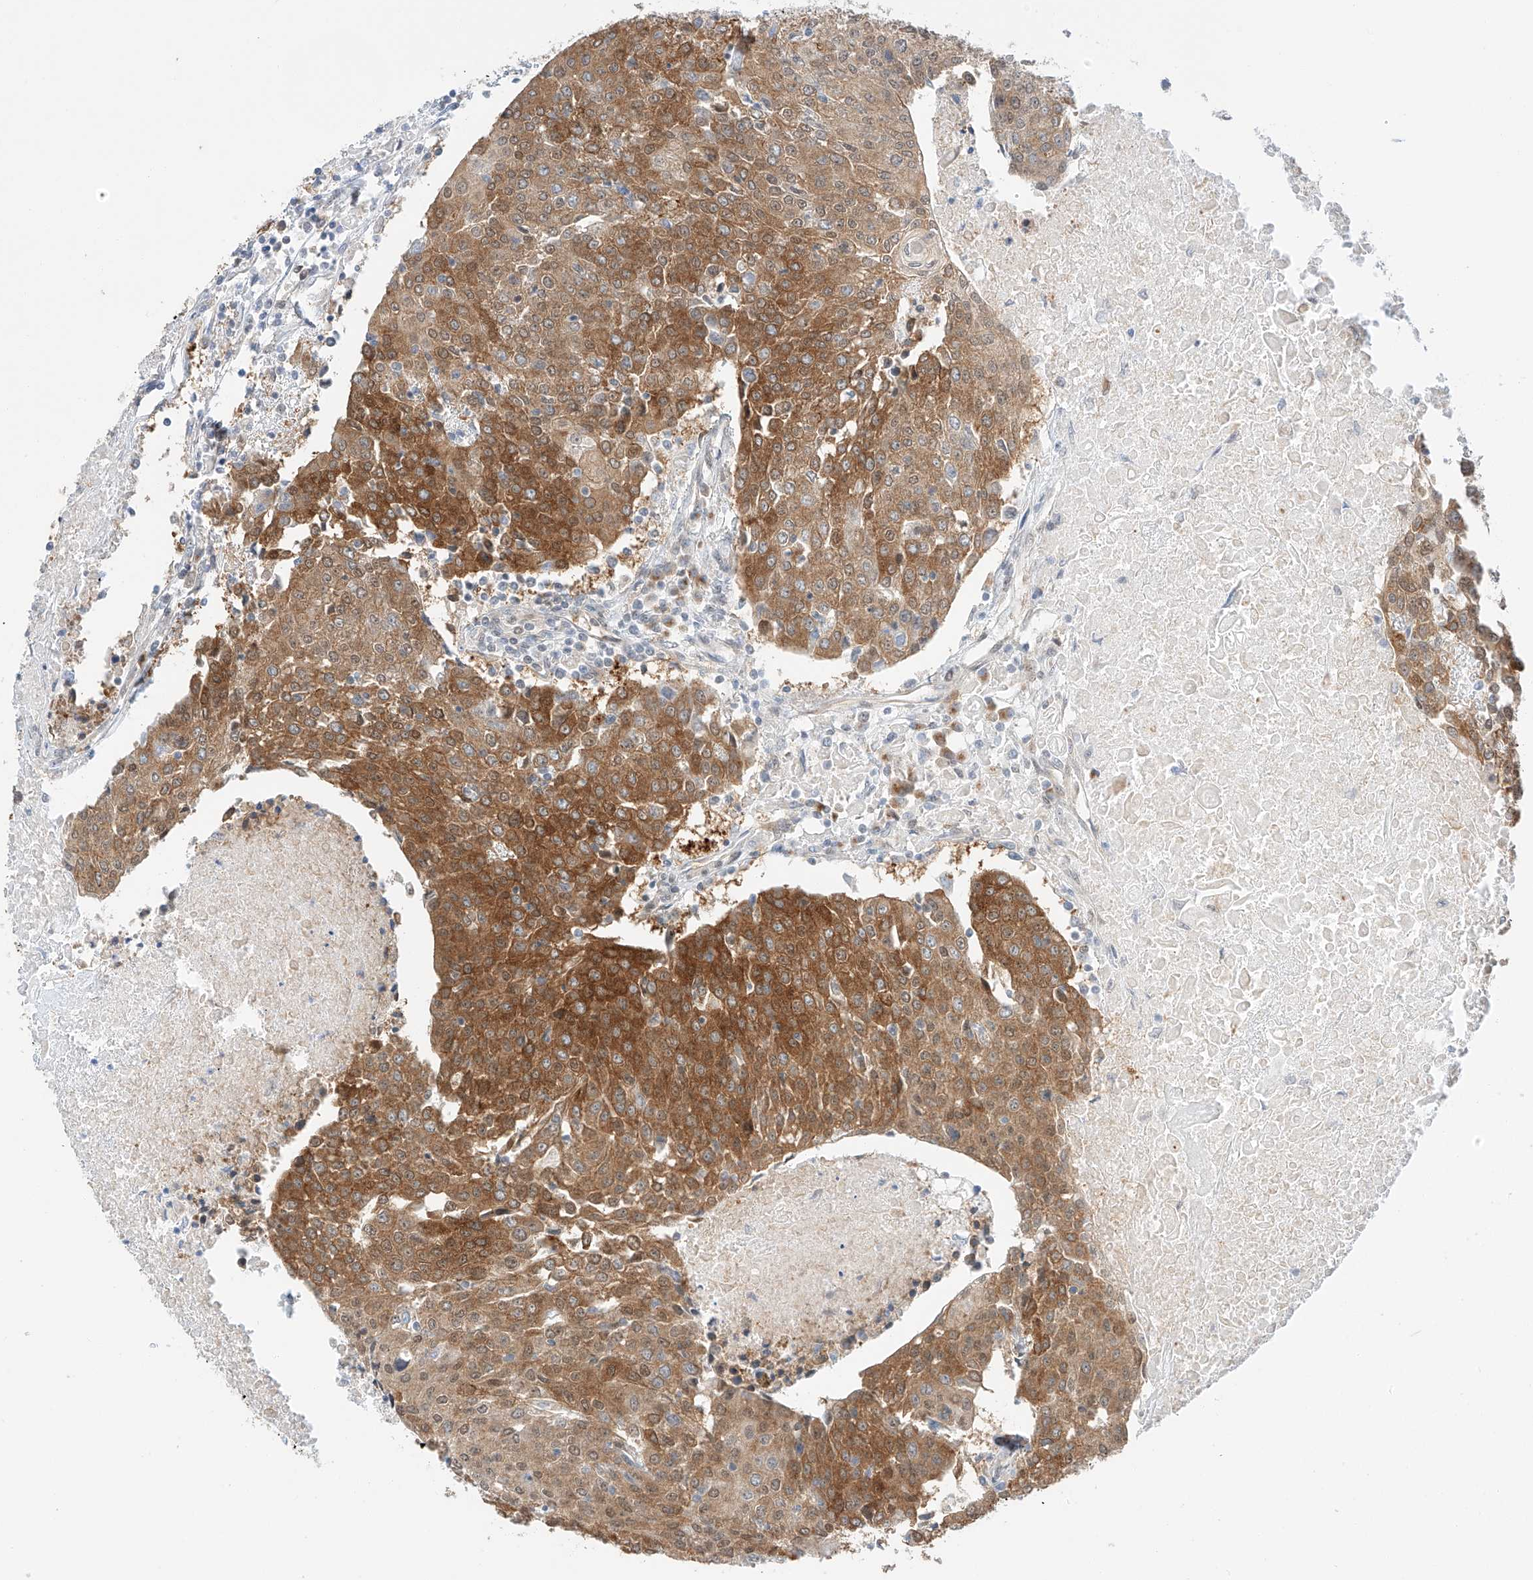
{"staining": {"intensity": "moderate", "quantity": ">75%", "location": "cytoplasmic/membranous"}, "tissue": "urothelial cancer", "cell_type": "Tumor cells", "image_type": "cancer", "snomed": [{"axis": "morphology", "description": "Urothelial carcinoma, High grade"}, {"axis": "topography", "description": "Urinary bladder"}], "caption": "Moderate cytoplasmic/membranous expression is seen in approximately >75% of tumor cells in urothelial cancer.", "gene": "CARMIL1", "patient": {"sex": "female", "age": 85}}